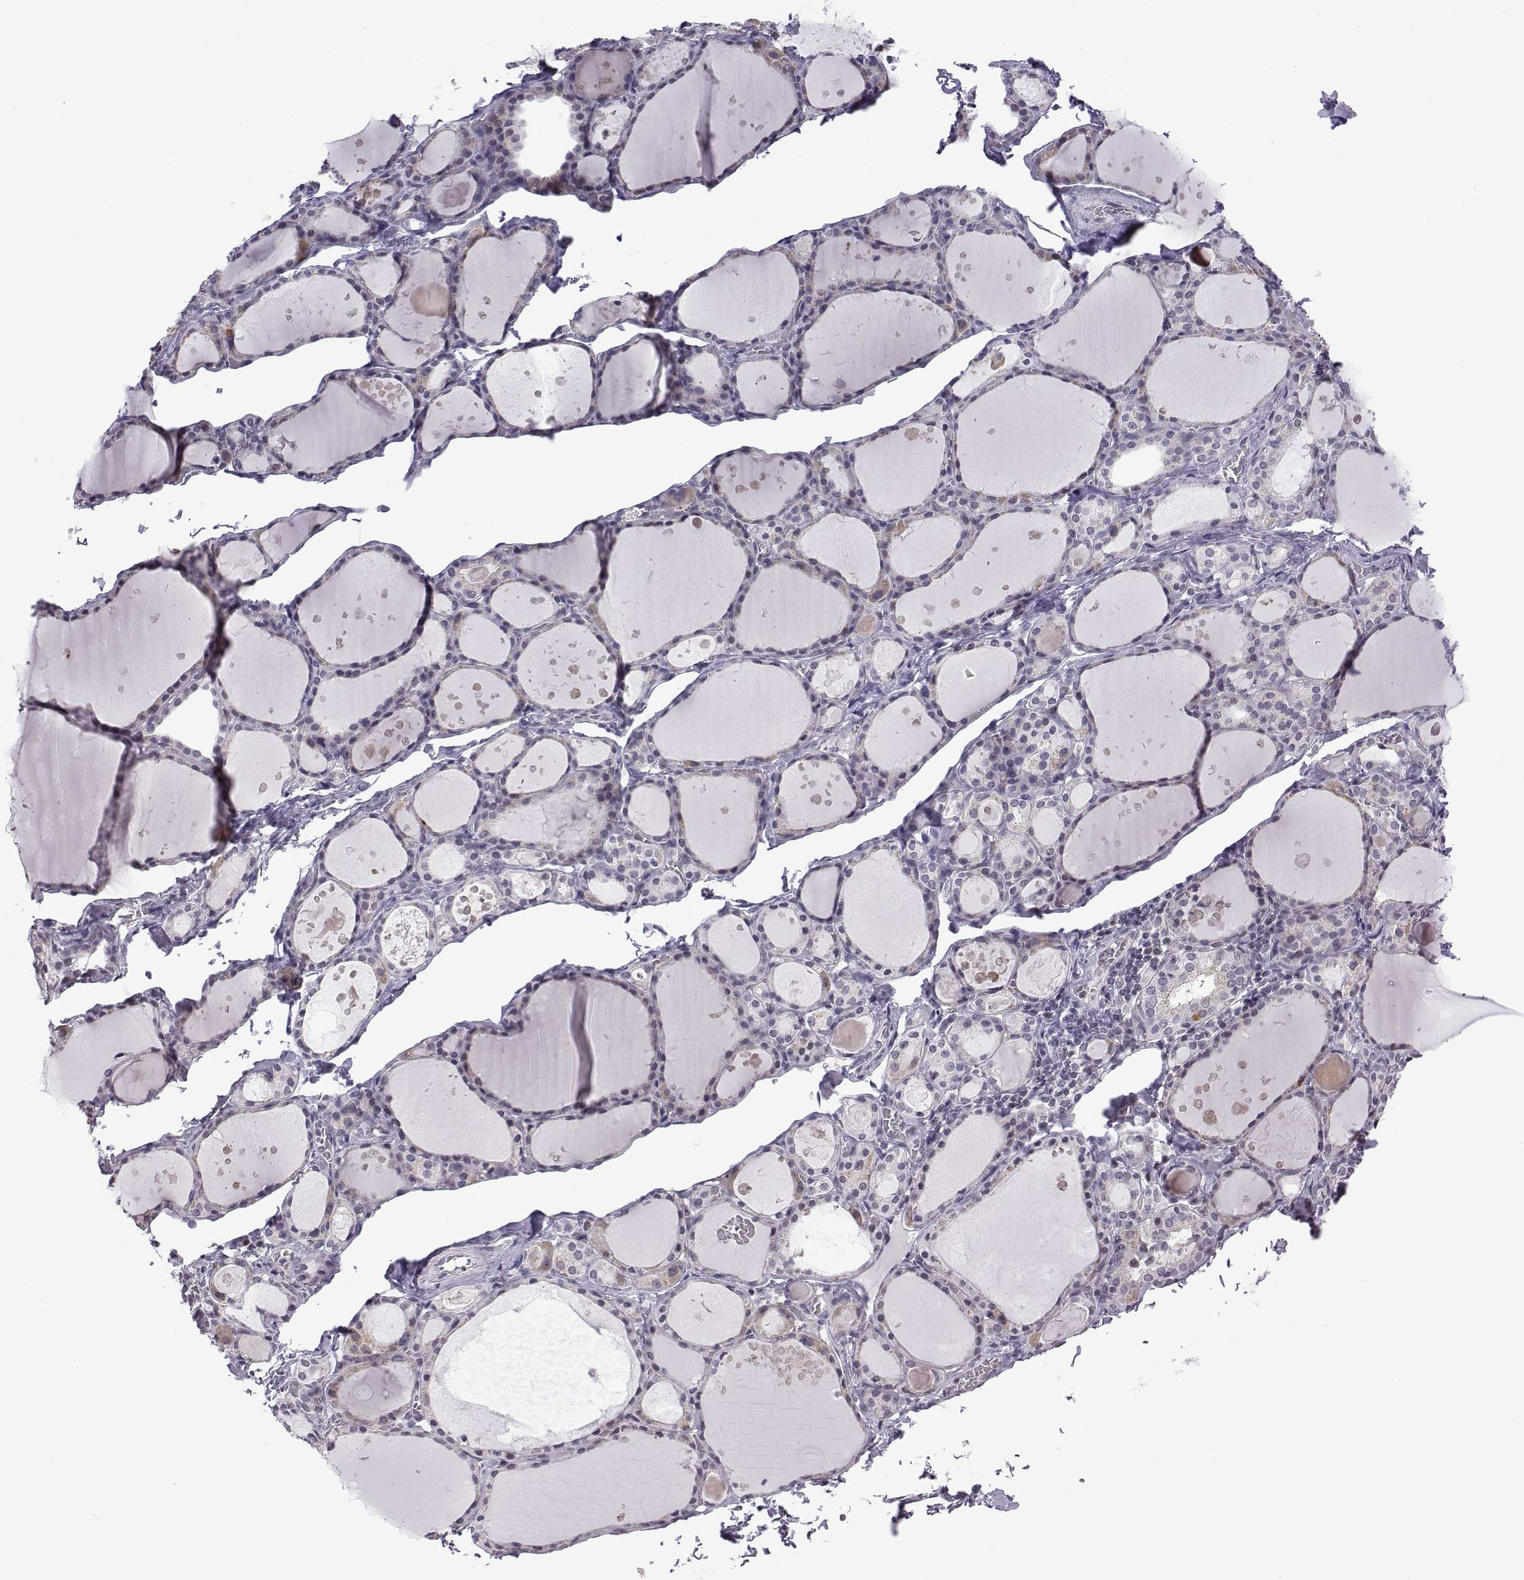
{"staining": {"intensity": "negative", "quantity": "none", "location": "none"}, "tissue": "thyroid gland", "cell_type": "Glandular cells", "image_type": "normal", "snomed": [{"axis": "morphology", "description": "Normal tissue, NOS"}, {"axis": "topography", "description": "Thyroid gland"}], "caption": "Immunohistochemistry of normal thyroid gland demonstrates no staining in glandular cells.", "gene": "INCENP", "patient": {"sex": "male", "age": 68}}